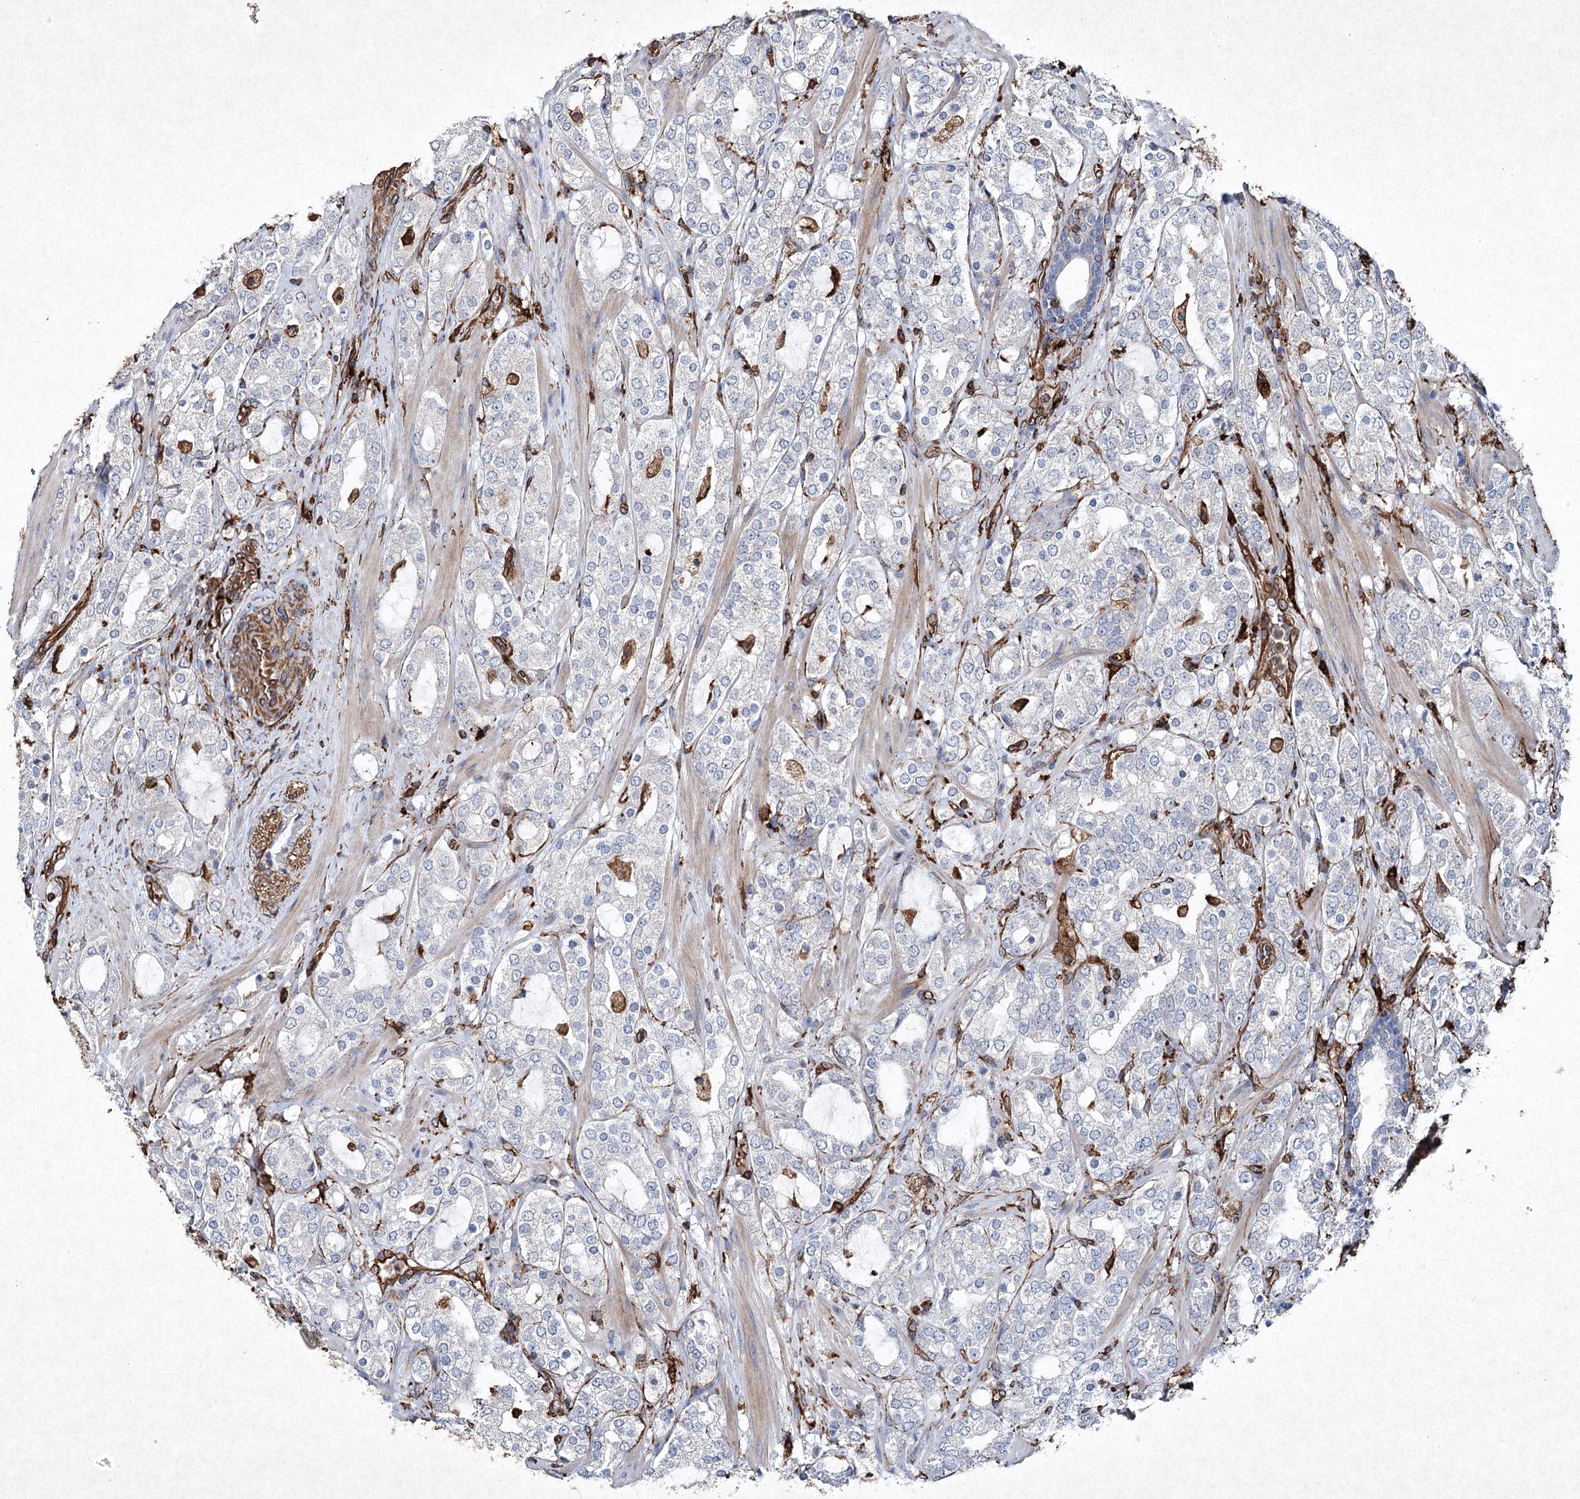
{"staining": {"intensity": "negative", "quantity": "none", "location": "none"}, "tissue": "prostate cancer", "cell_type": "Tumor cells", "image_type": "cancer", "snomed": [{"axis": "morphology", "description": "Adenocarcinoma, High grade"}, {"axis": "topography", "description": "Prostate"}], "caption": "High magnification brightfield microscopy of prostate cancer (high-grade adenocarcinoma) stained with DAB (3,3'-diaminobenzidine) (brown) and counterstained with hematoxylin (blue): tumor cells show no significant positivity.", "gene": "CLEC4M", "patient": {"sex": "male", "age": 64}}